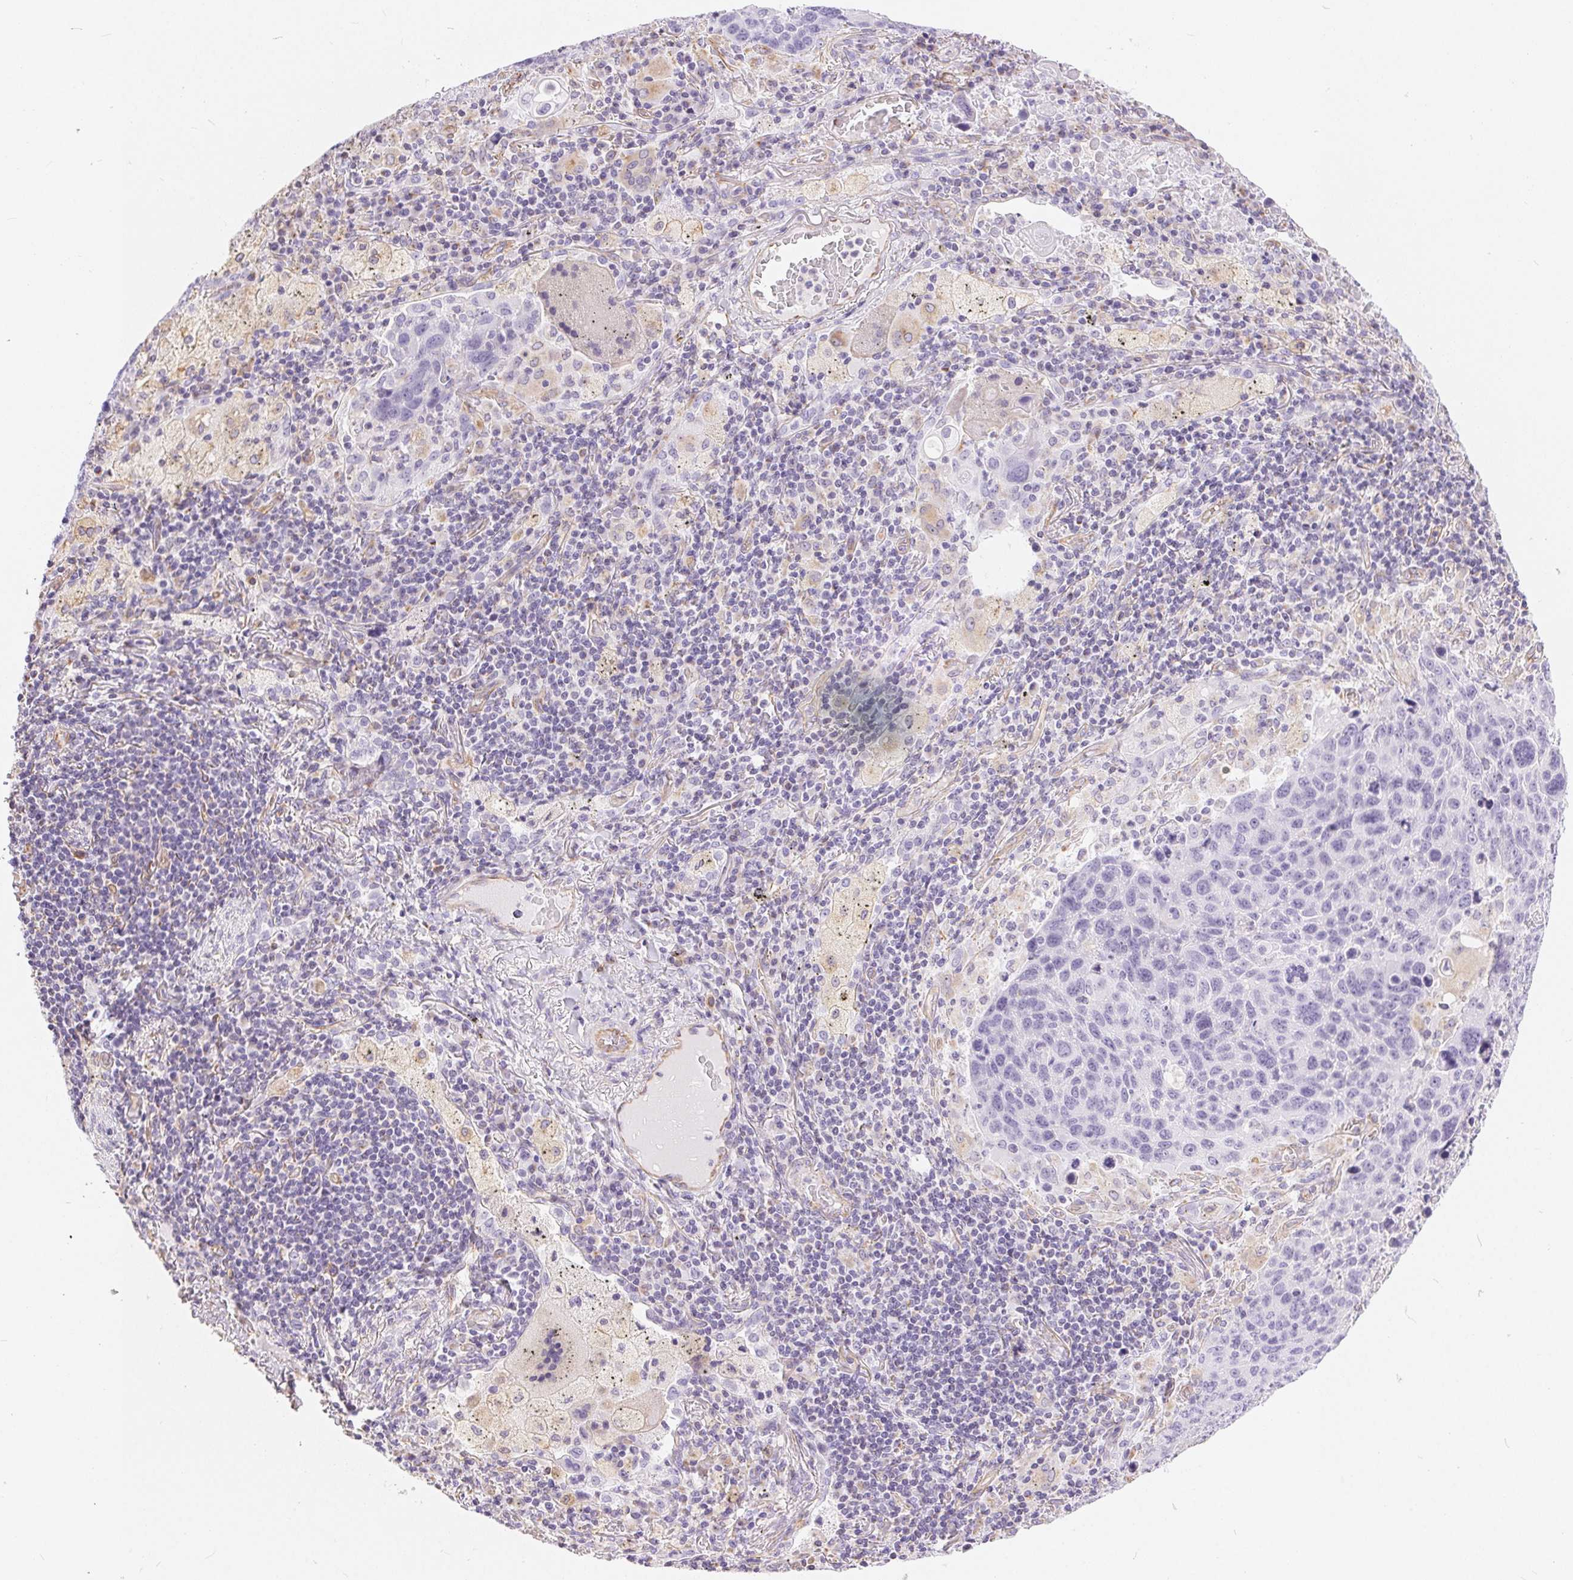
{"staining": {"intensity": "negative", "quantity": "none", "location": "none"}, "tissue": "lung cancer", "cell_type": "Tumor cells", "image_type": "cancer", "snomed": [{"axis": "morphology", "description": "Squamous cell carcinoma, NOS"}, {"axis": "topography", "description": "Lung"}], "caption": "DAB (3,3'-diaminobenzidine) immunohistochemical staining of squamous cell carcinoma (lung) shows no significant positivity in tumor cells.", "gene": "GFAP", "patient": {"sex": "male", "age": 68}}